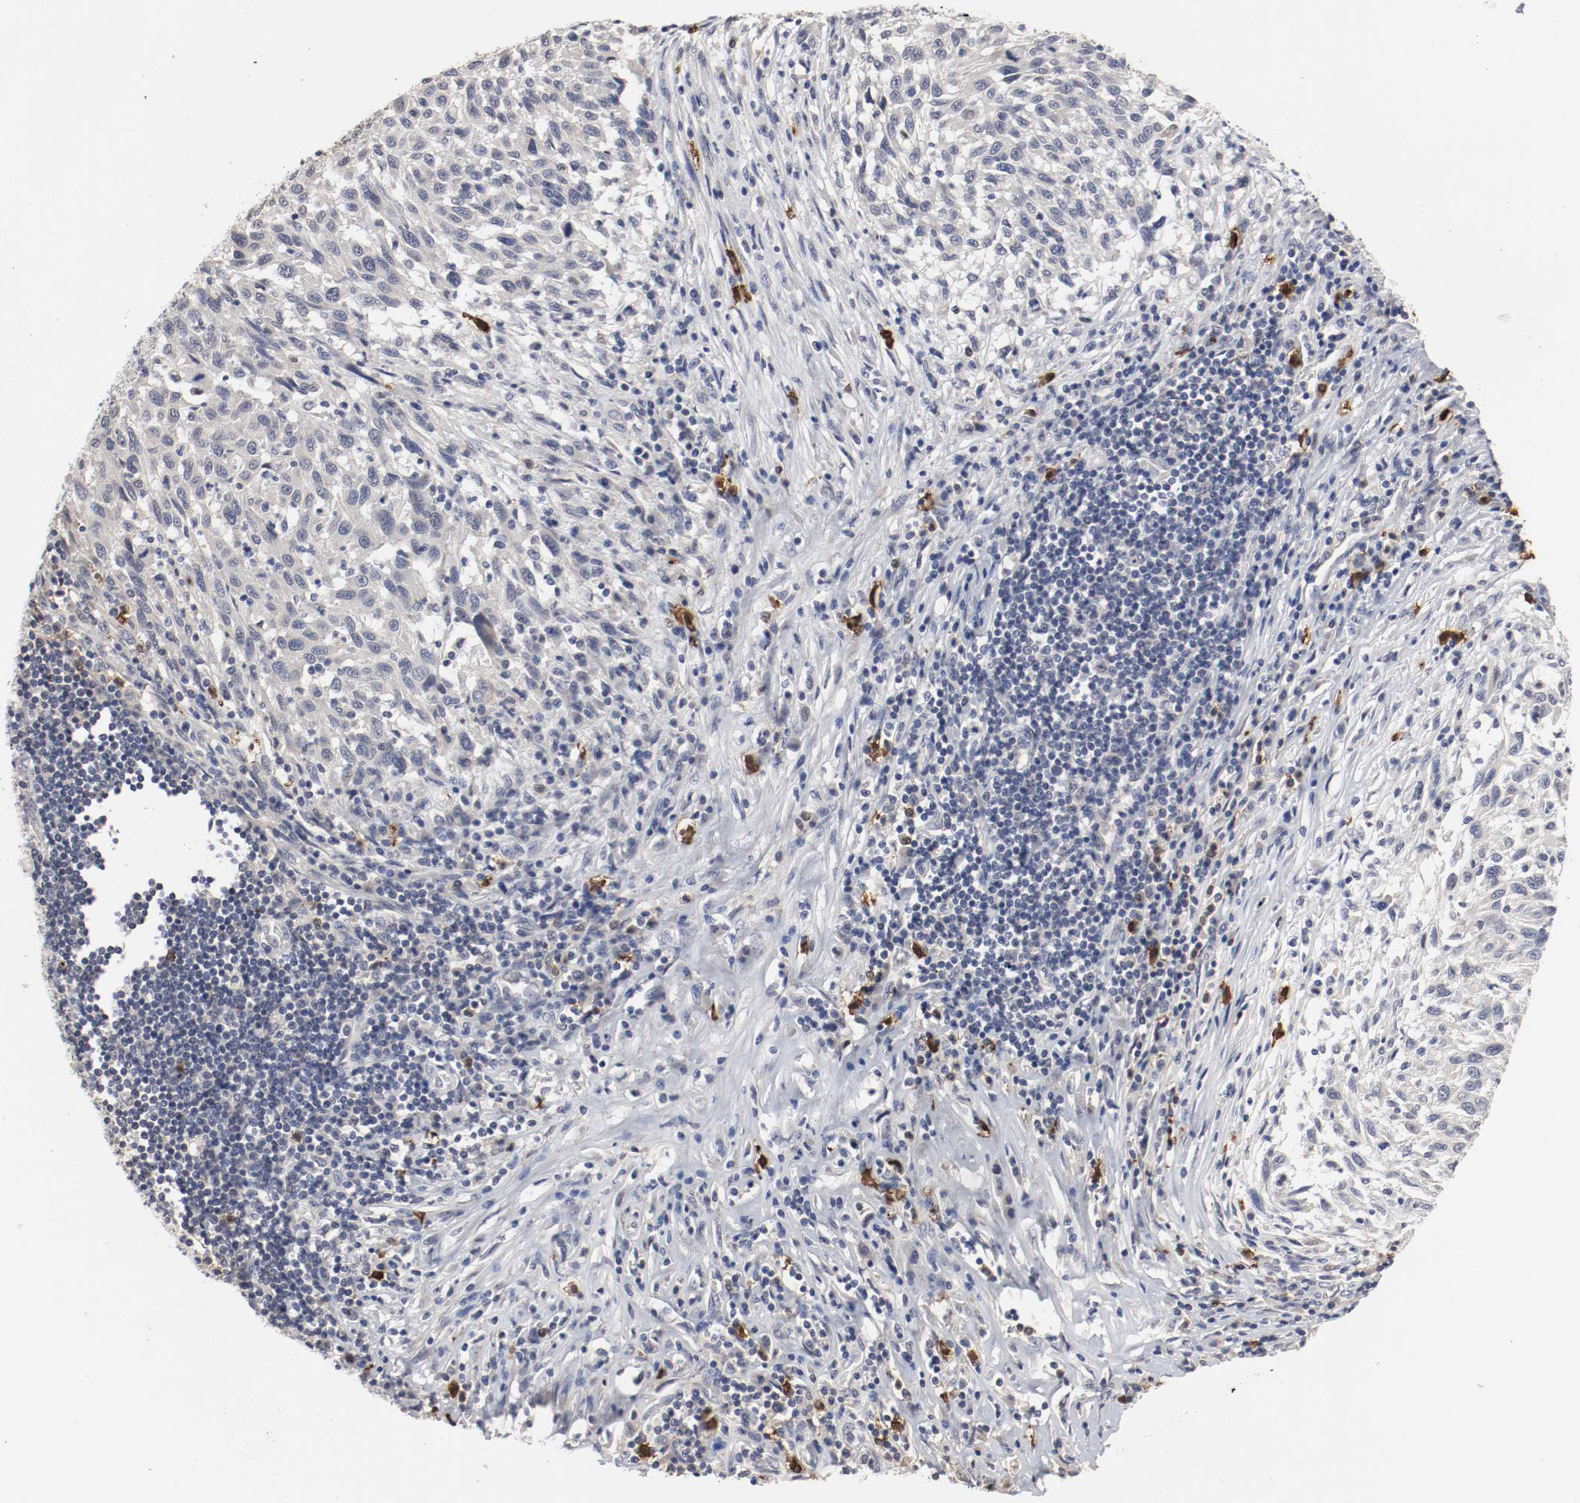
{"staining": {"intensity": "negative", "quantity": "none", "location": "none"}, "tissue": "melanoma", "cell_type": "Tumor cells", "image_type": "cancer", "snomed": [{"axis": "morphology", "description": "Malignant melanoma, Metastatic site"}, {"axis": "topography", "description": "Lymph node"}], "caption": "Melanoma was stained to show a protein in brown. There is no significant positivity in tumor cells. Nuclei are stained in blue.", "gene": "CEBPE", "patient": {"sex": "male", "age": 61}}